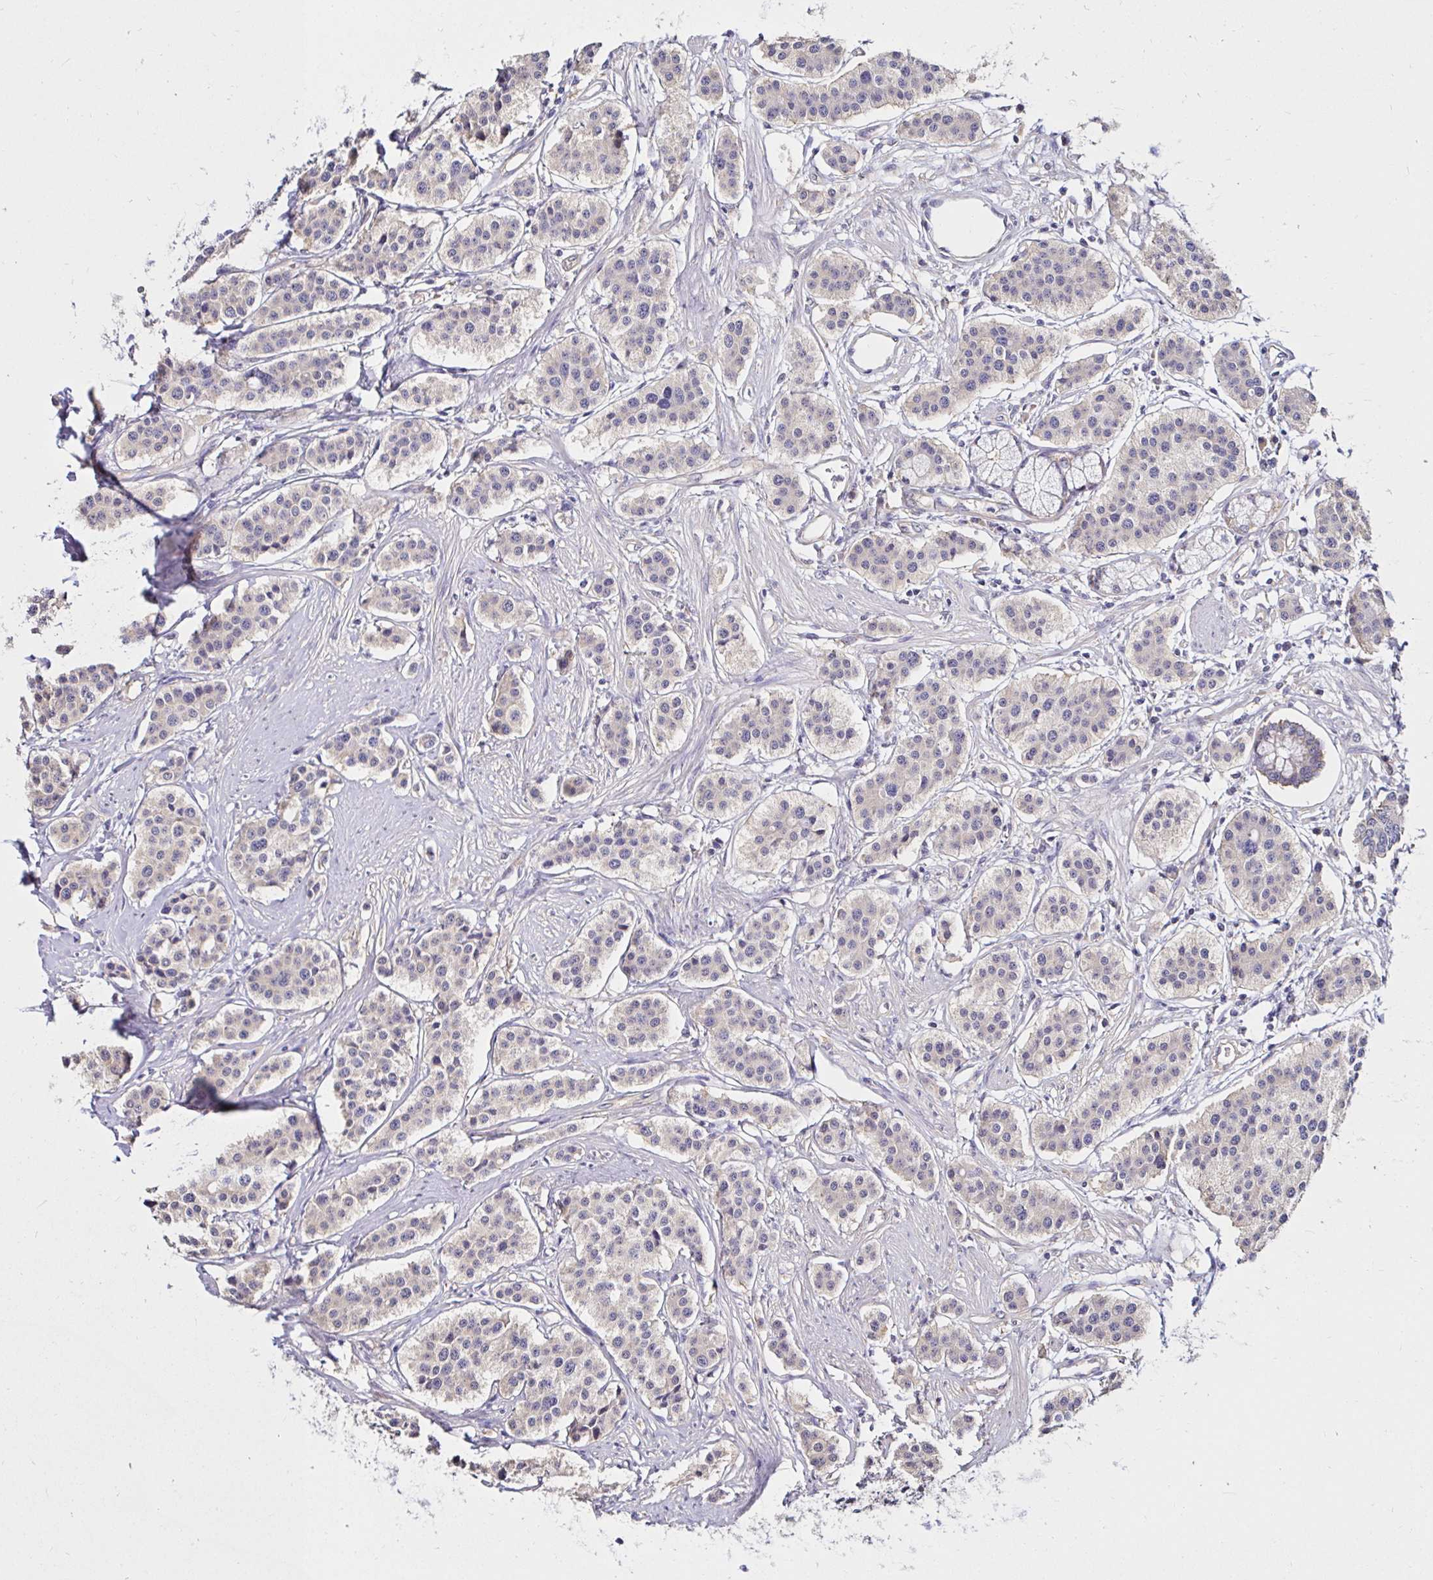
{"staining": {"intensity": "negative", "quantity": "none", "location": "none"}, "tissue": "carcinoid", "cell_type": "Tumor cells", "image_type": "cancer", "snomed": [{"axis": "morphology", "description": "Carcinoid, malignant, NOS"}, {"axis": "topography", "description": "Small intestine"}], "caption": "IHC photomicrograph of carcinoid stained for a protein (brown), which demonstrates no staining in tumor cells.", "gene": "RSRP1", "patient": {"sex": "male", "age": 60}}